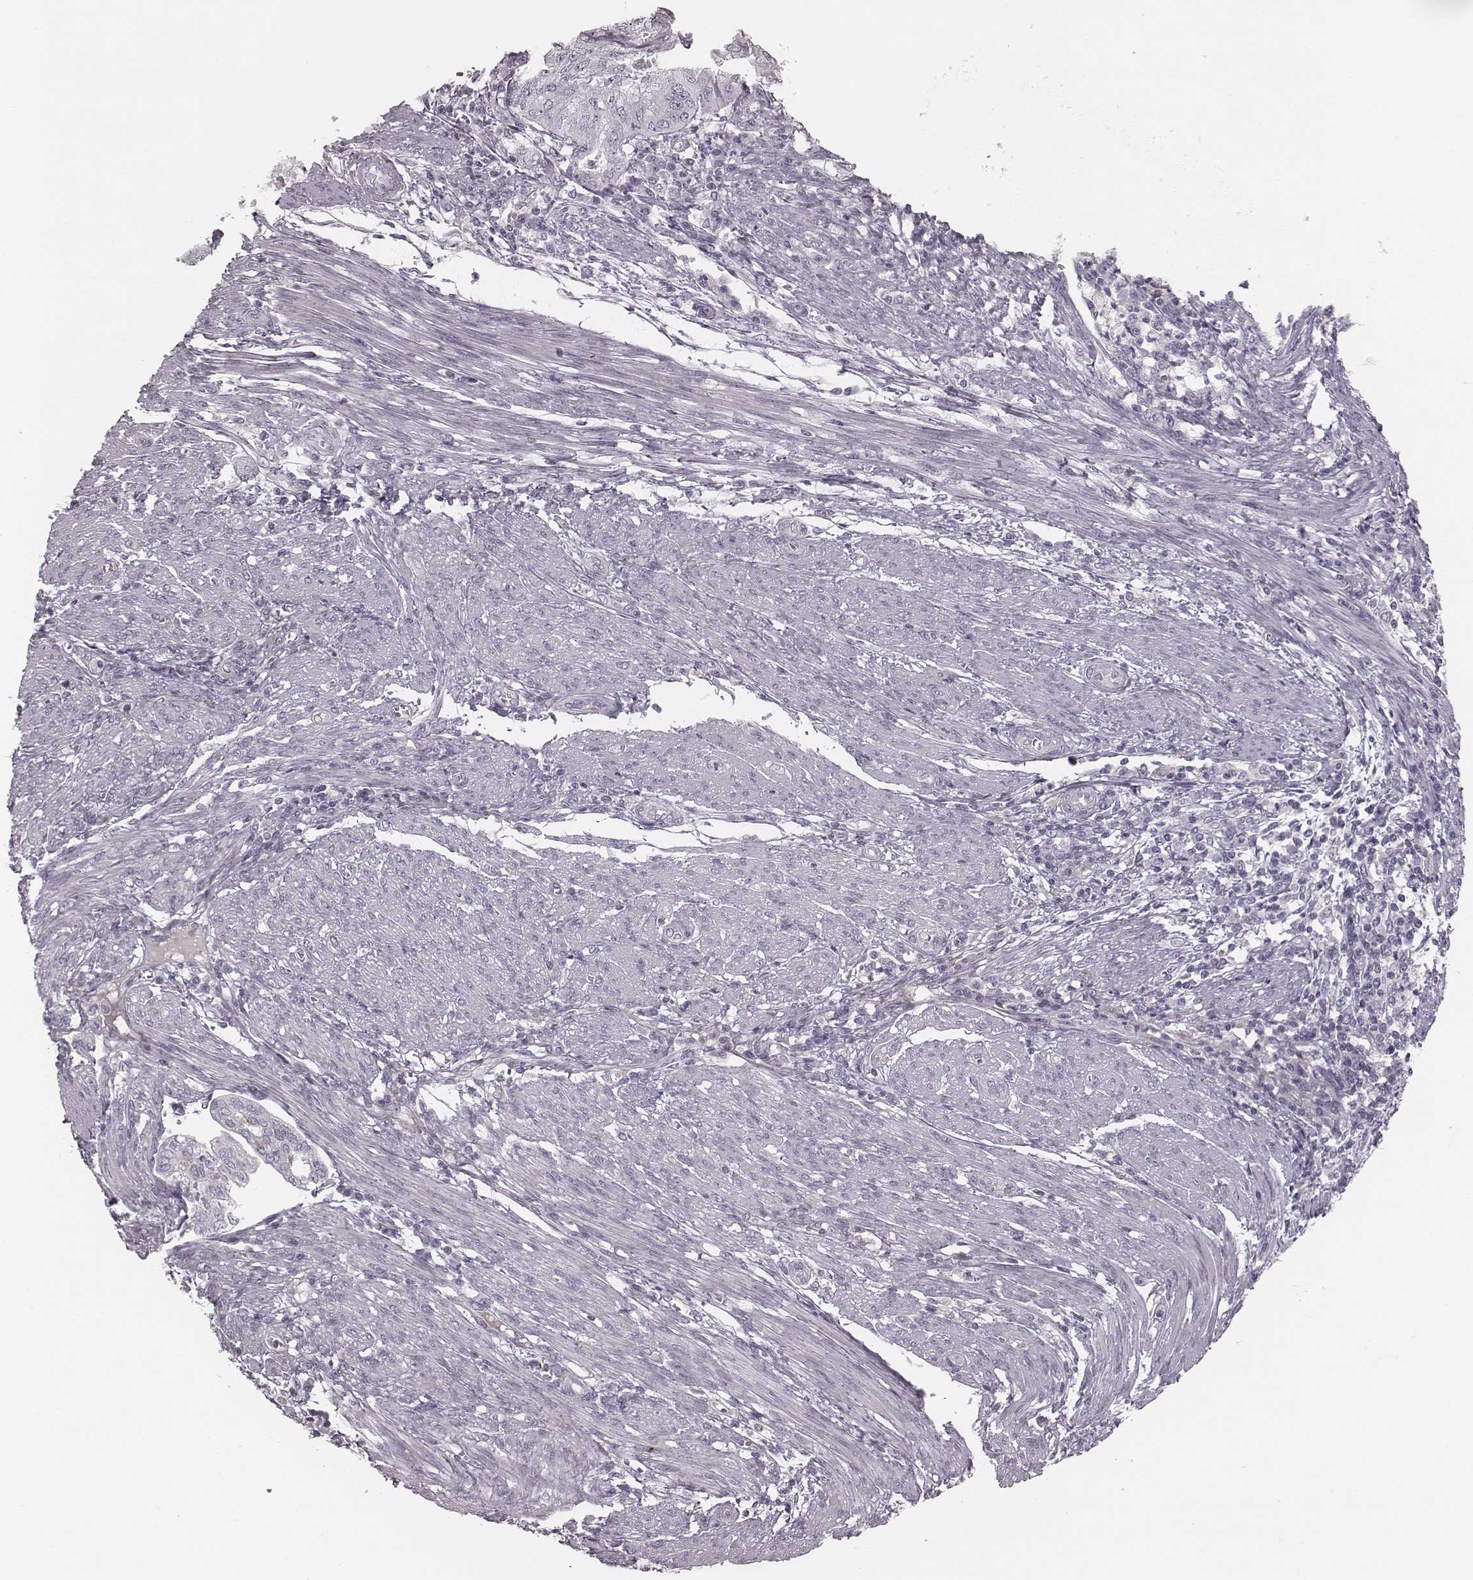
{"staining": {"intensity": "negative", "quantity": "none", "location": "none"}, "tissue": "endometrial cancer", "cell_type": "Tumor cells", "image_type": "cancer", "snomed": [{"axis": "morphology", "description": "Adenocarcinoma, NOS"}, {"axis": "topography", "description": "Endometrium"}], "caption": "Human endometrial adenocarcinoma stained for a protein using immunohistochemistry (IHC) demonstrates no staining in tumor cells.", "gene": "S100Z", "patient": {"sex": "female", "age": 79}}